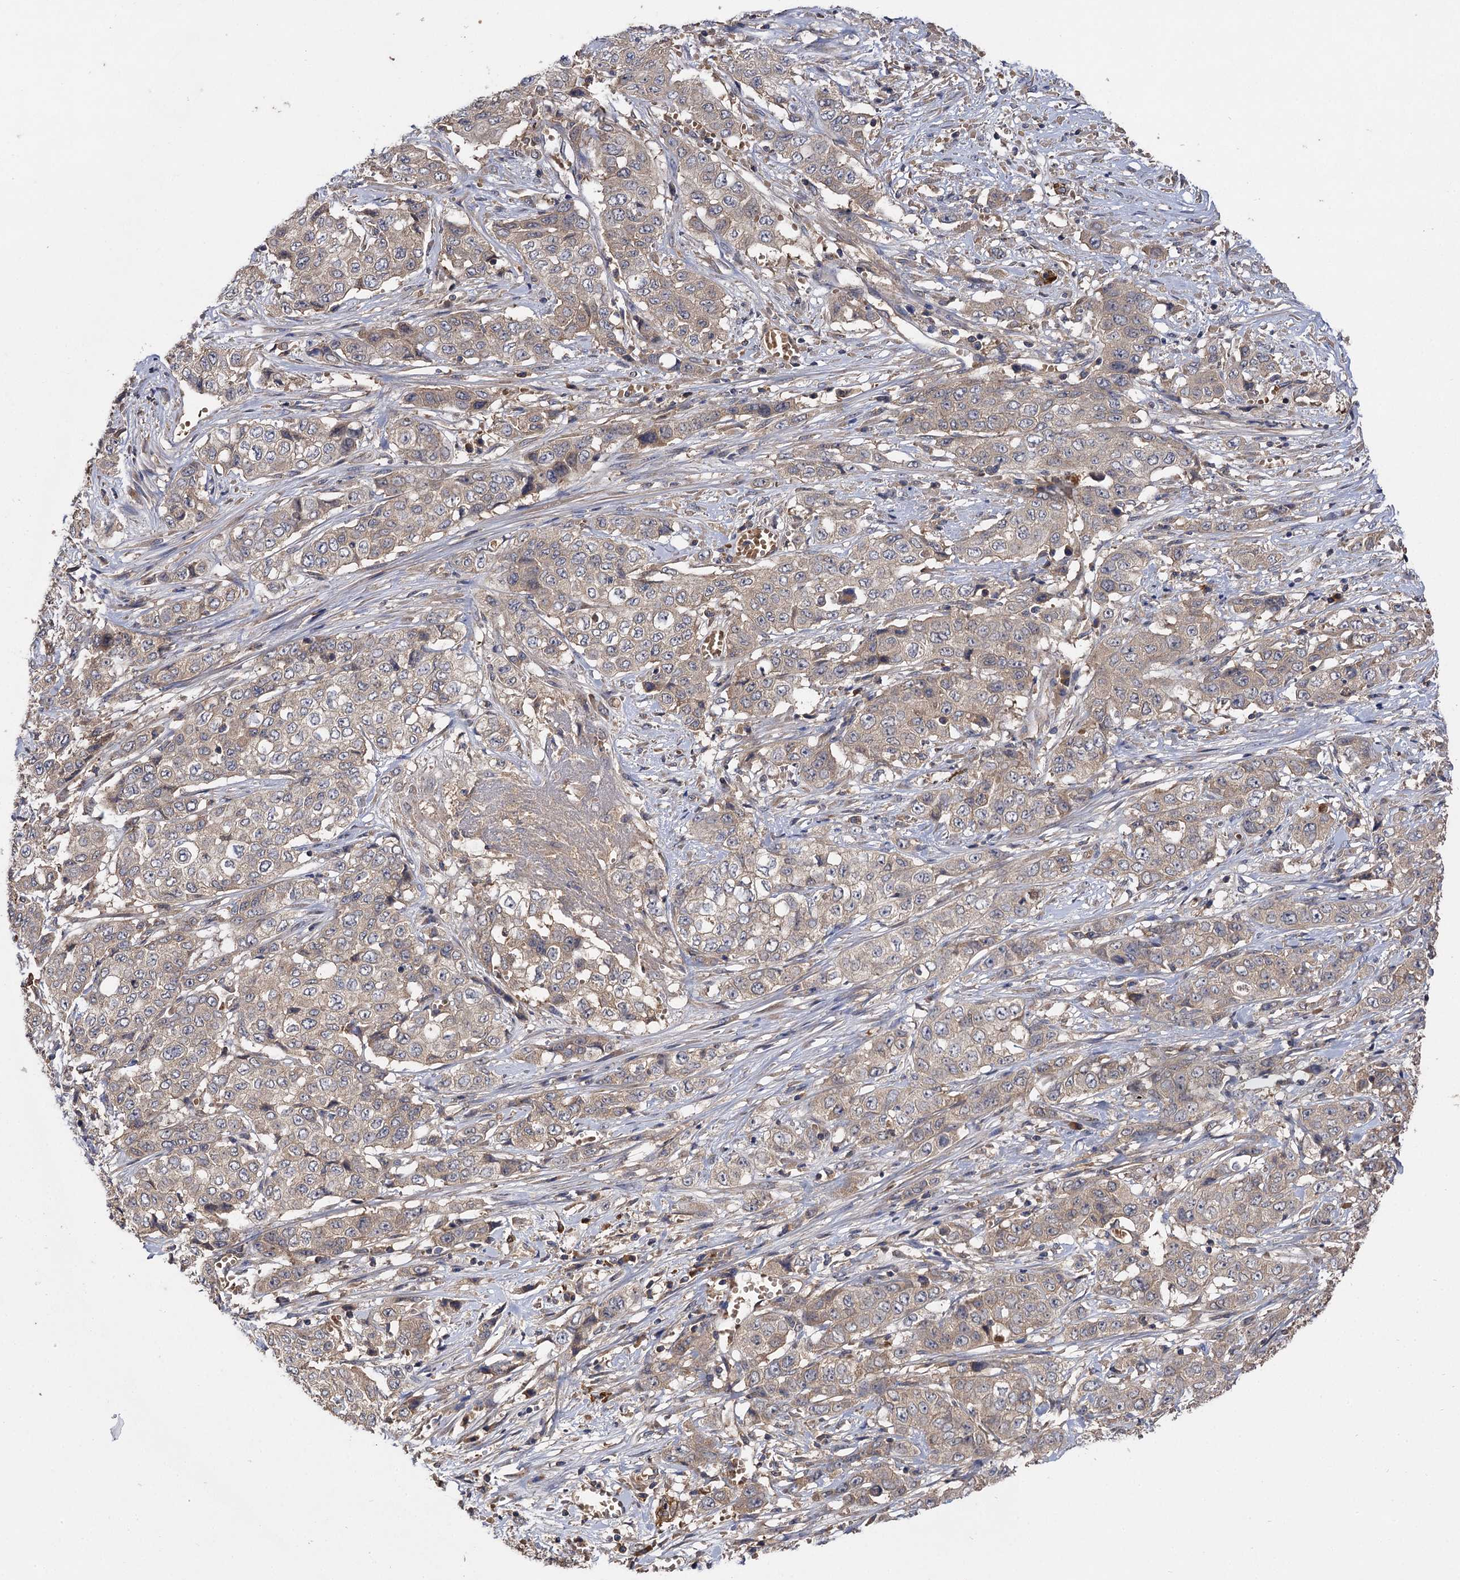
{"staining": {"intensity": "negative", "quantity": "none", "location": "none"}, "tissue": "stomach cancer", "cell_type": "Tumor cells", "image_type": "cancer", "snomed": [{"axis": "morphology", "description": "Adenocarcinoma, NOS"}, {"axis": "topography", "description": "Stomach, upper"}], "caption": "Tumor cells are negative for brown protein staining in stomach cancer. (Immunohistochemistry (ihc), brightfield microscopy, high magnification).", "gene": "USP50", "patient": {"sex": "male", "age": 62}}